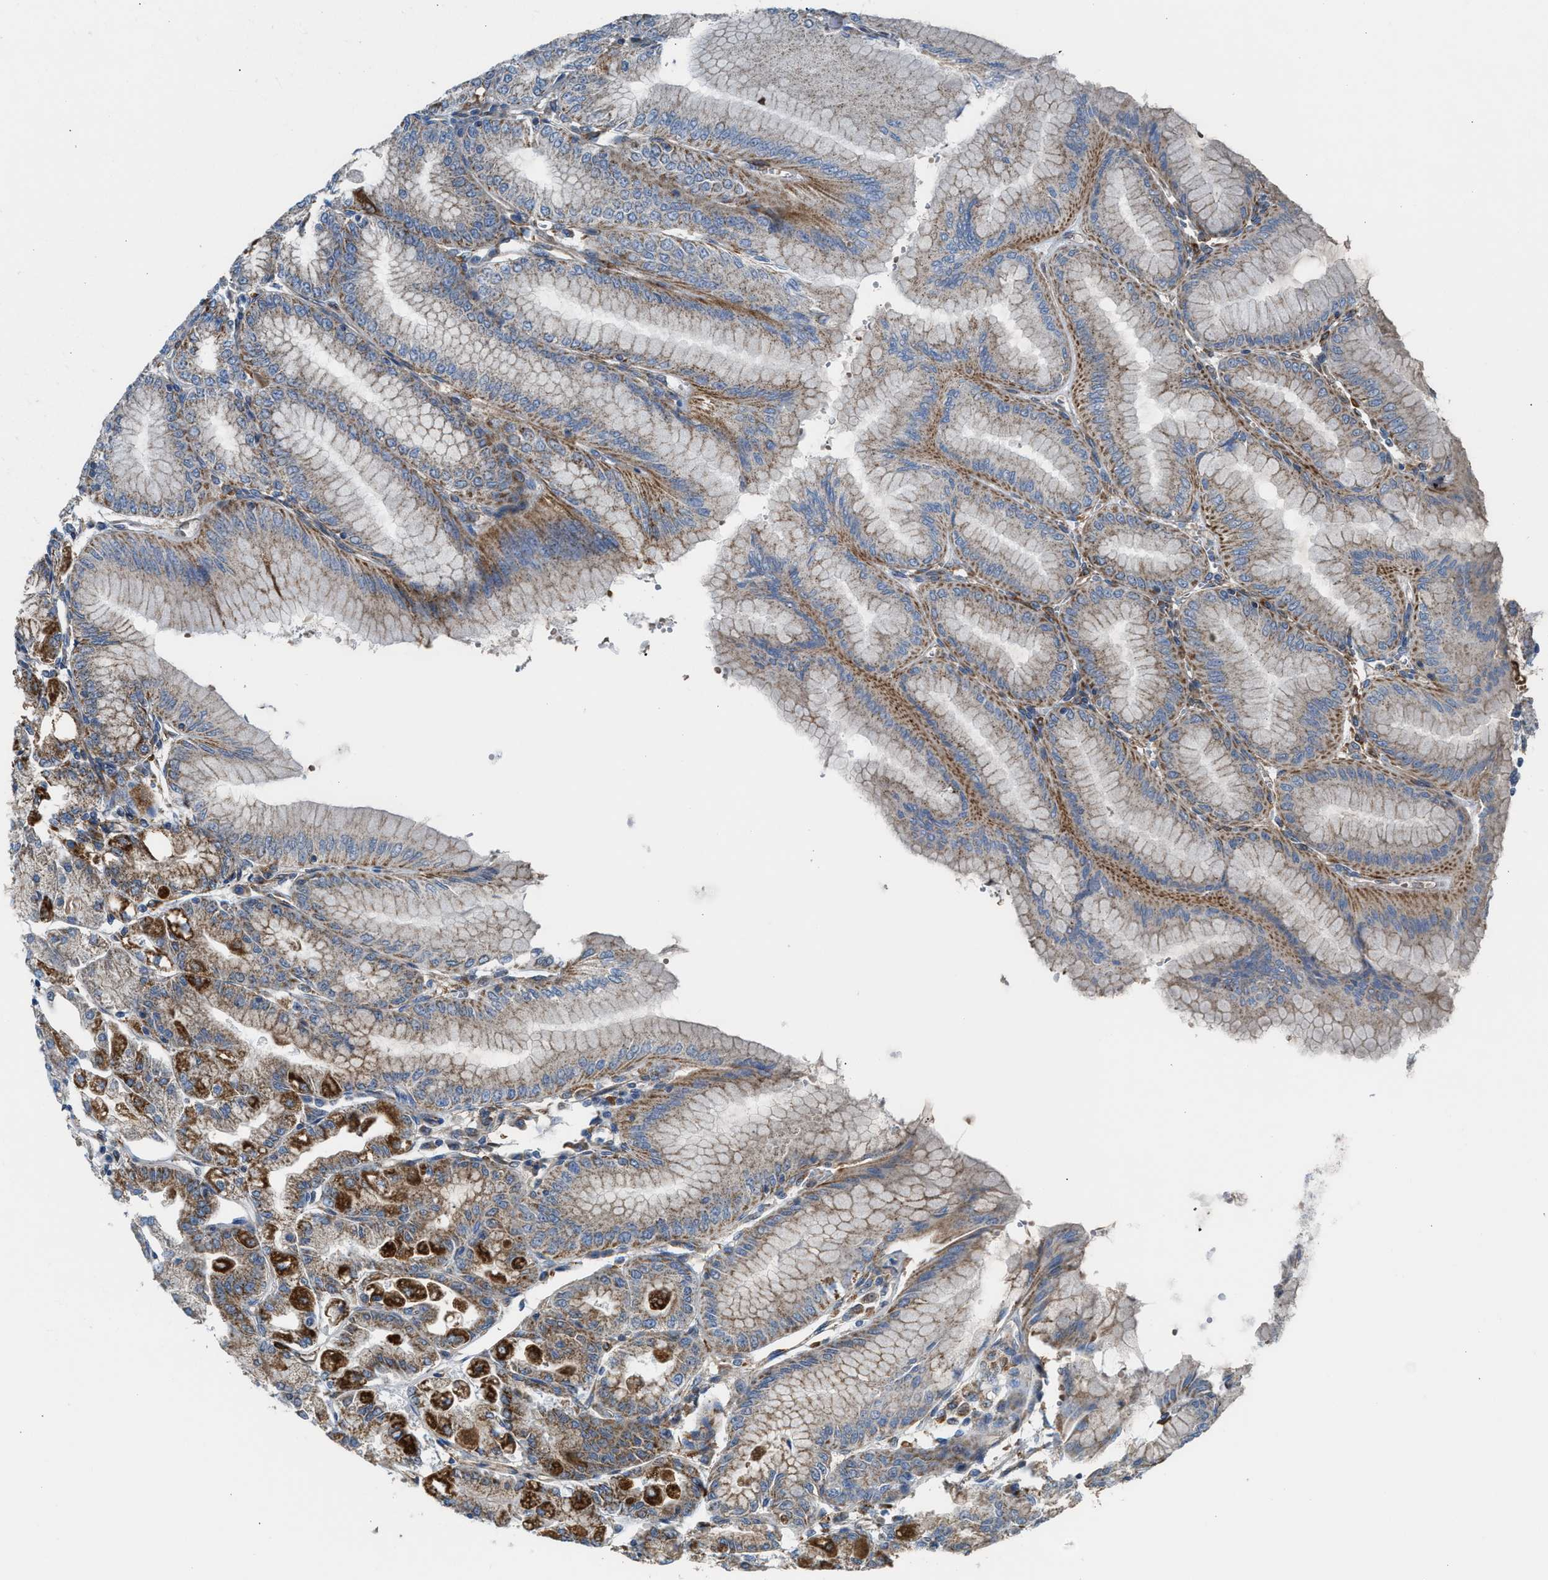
{"staining": {"intensity": "strong", "quantity": ">75%", "location": "cytoplasmic/membranous"}, "tissue": "stomach", "cell_type": "Glandular cells", "image_type": "normal", "snomed": [{"axis": "morphology", "description": "Normal tissue, NOS"}, {"axis": "topography", "description": "Stomach, lower"}], "caption": "Glandular cells demonstrate high levels of strong cytoplasmic/membranous expression in about >75% of cells in benign human stomach.", "gene": "SLC10A3", "patient": {"sex": "male", "age": 71}}